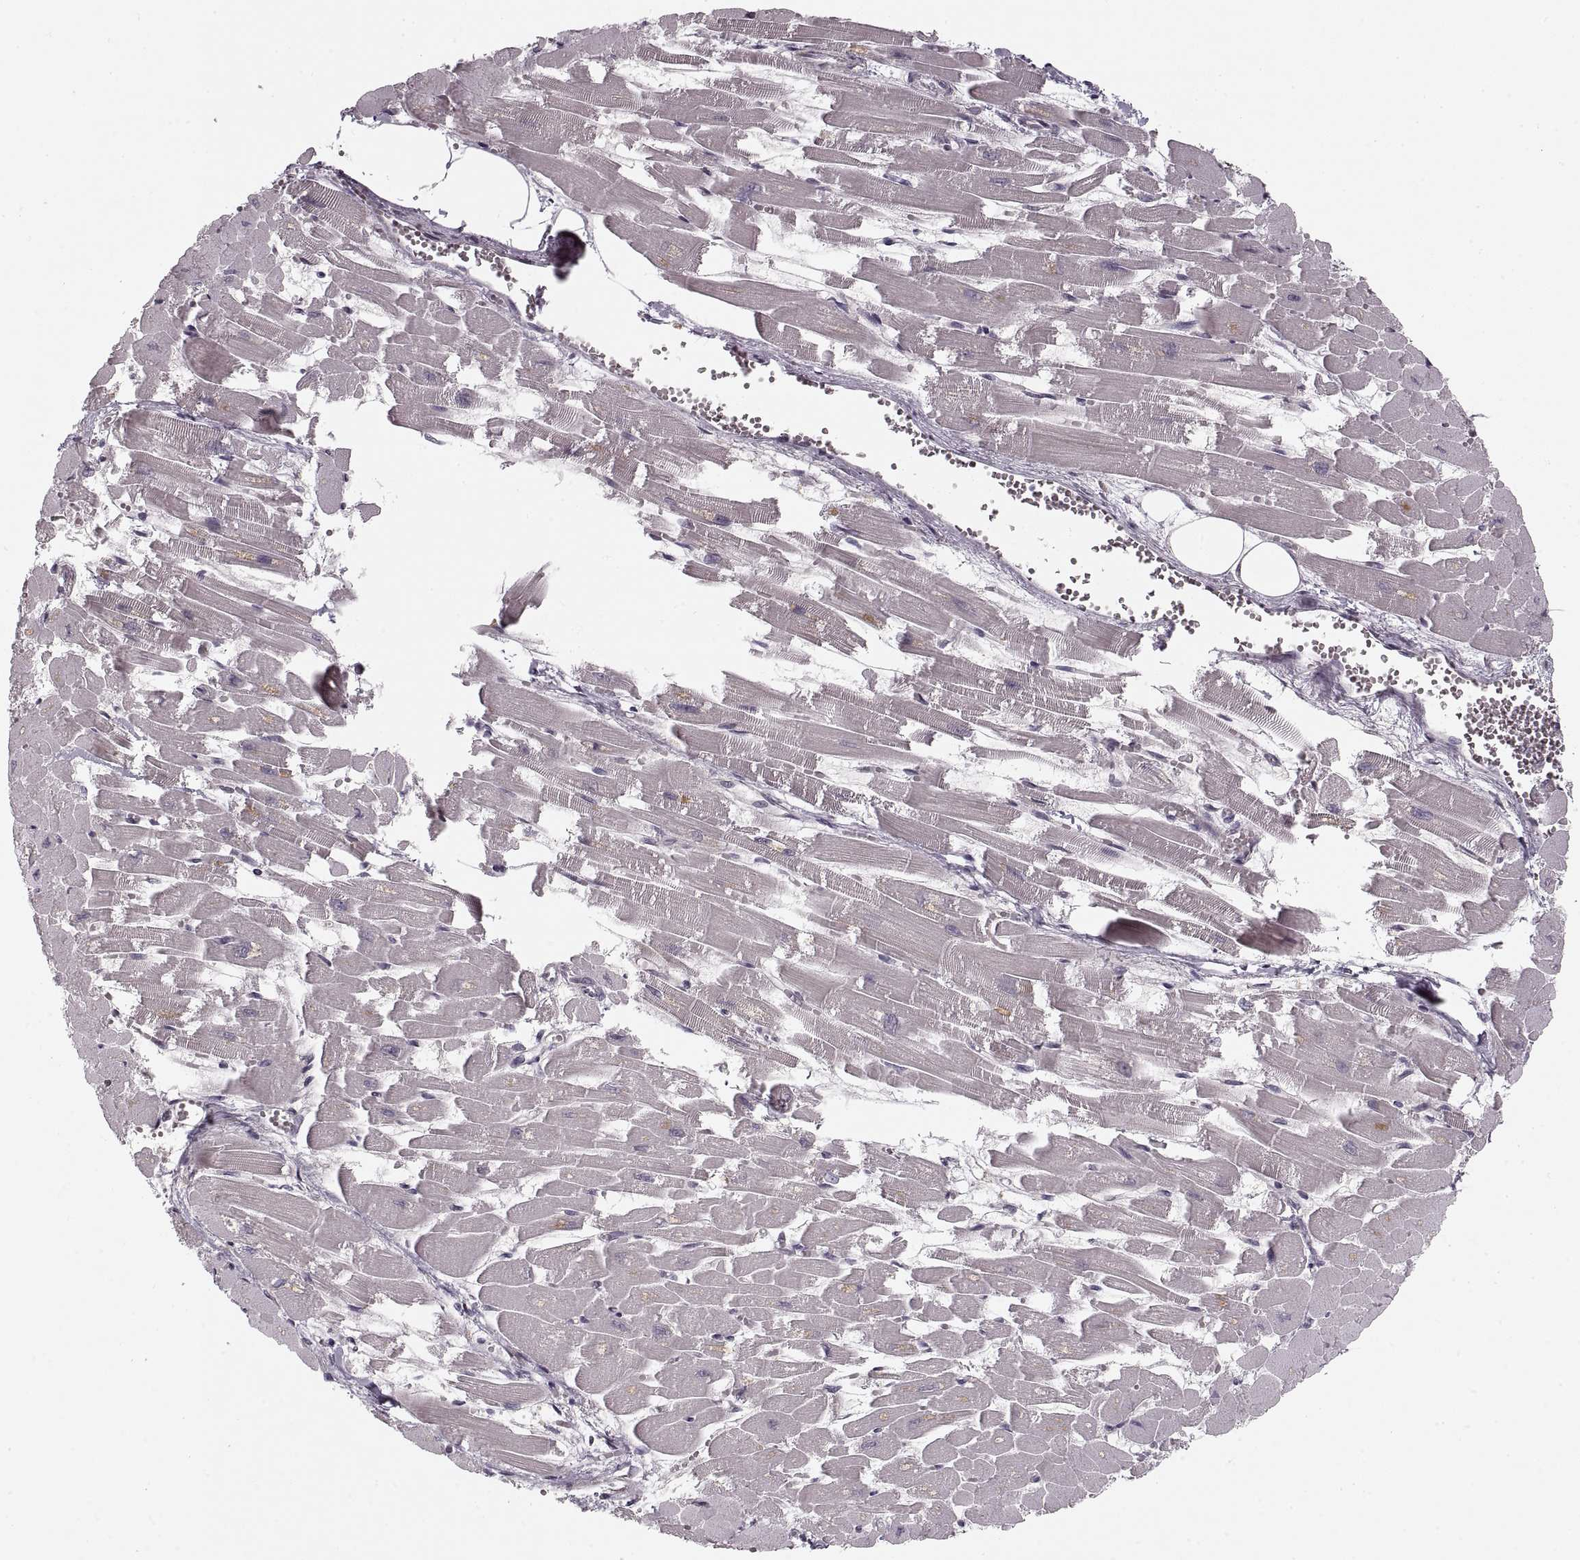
{"staining": {"intensity": "negative", "quantity": "none", "location": "none"}, "tissue": "heart muscle", "cell_type": "Cardiomyocytes", "image_type": "normal", "snomed": [{"axis": "morphology", "description": "Normal tissue, NOS"}, {"axis": "topography", "description": "Heart"}], "caption": "The image reveals no significant staining in cardiomyocytes of heart muscle. (Brightfield microscopy of DAB immunohistochemistry (IHC) at high magnification).", "gene": "ASIC3", "patient": {"sex": "female", "age": 52}}